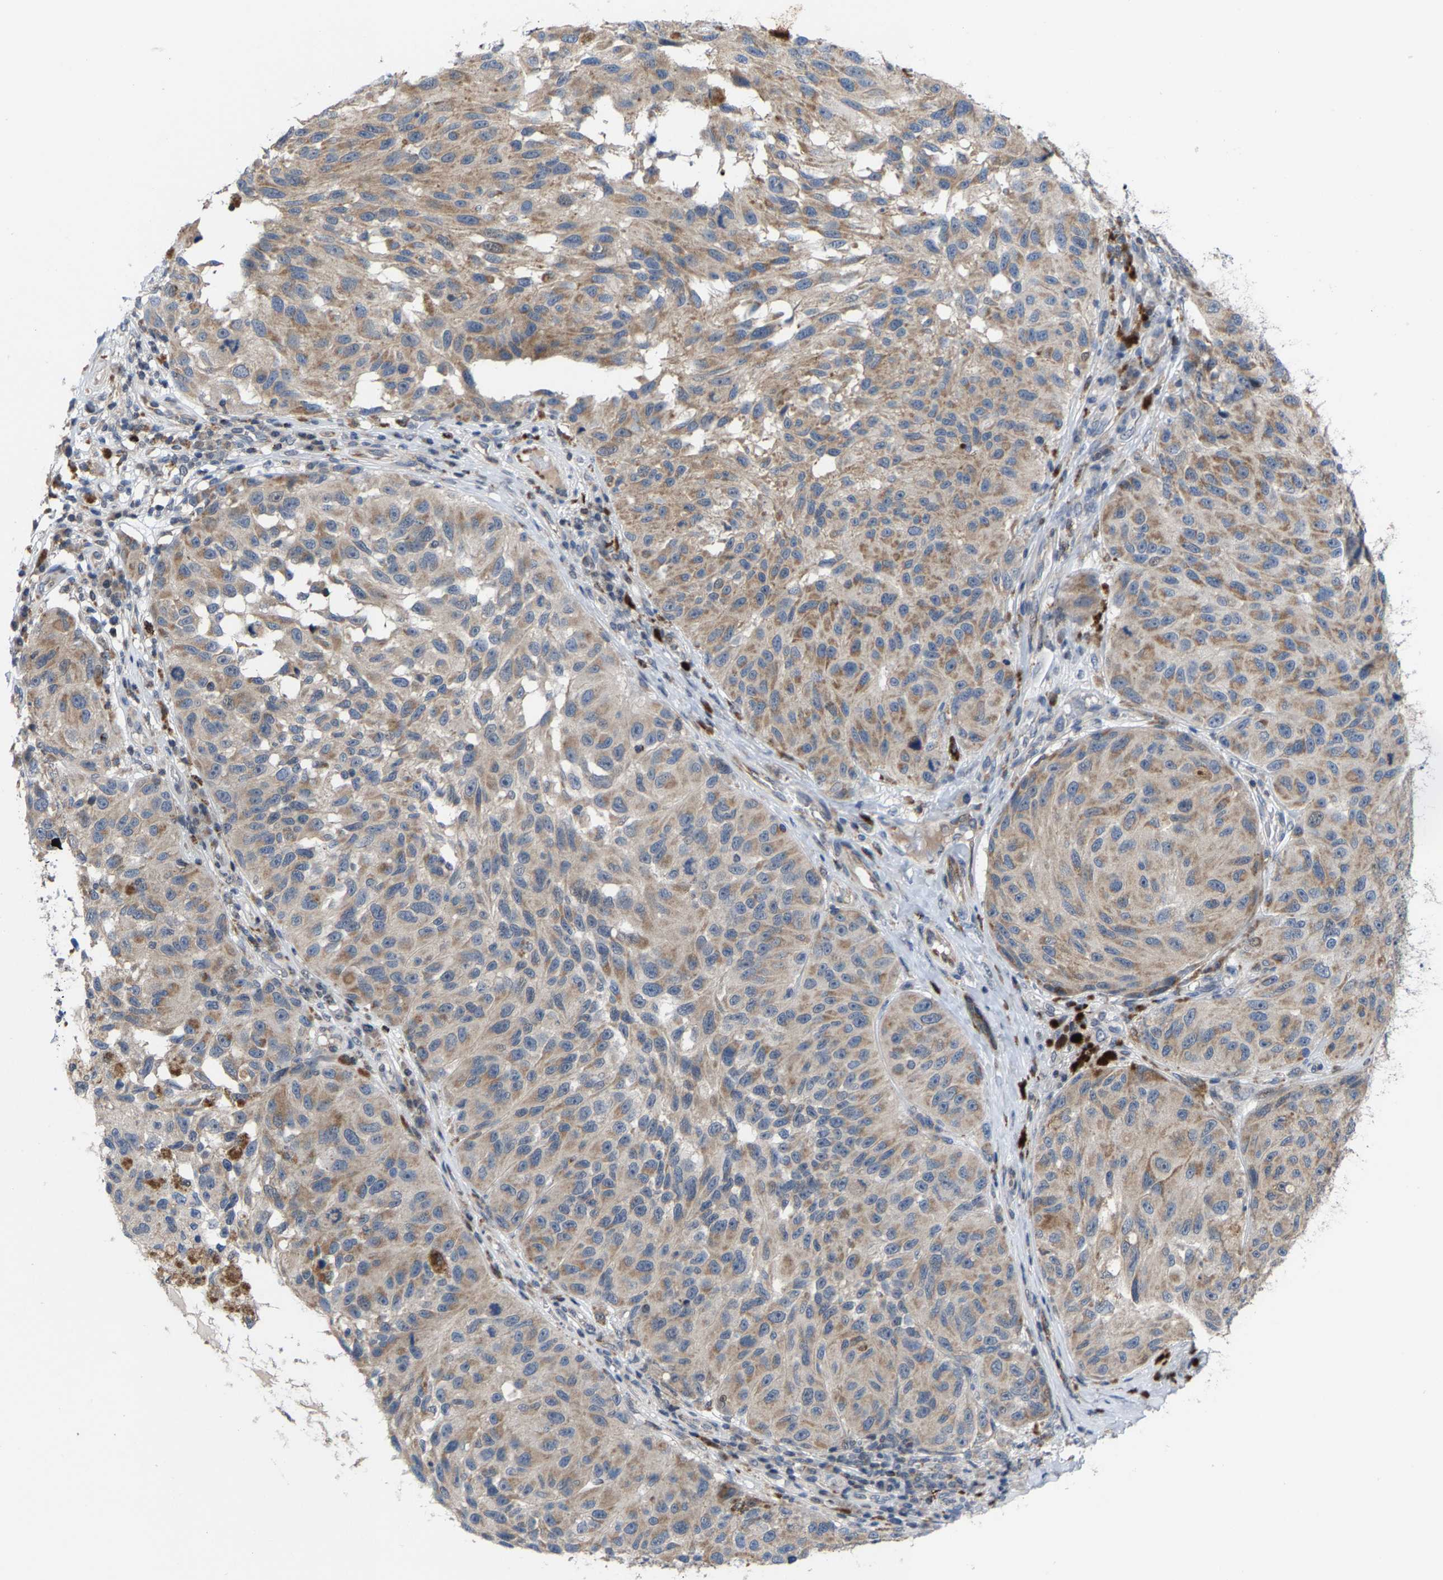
{"staining": {"intensity": "weak", "quantity": ">75%", "location": "cytoplasmic/membranous"}, "tissue": "melanoma", "cell_type": "Tumor cells", "image_type": "cancer", "snomed": [{"axis": "morphology", "description": "Malignant melanoma, NOS"}, {"axis": "topography", "description": "Skin"}], "caption": "Brown immunohistochemical staining in malignant melanoma exhibits weak cytoplasmic/membranous staining in approximately >75% of tumor cells.", "gene": "TDRKH", "patient": {"sex": "female", "age": 73}}